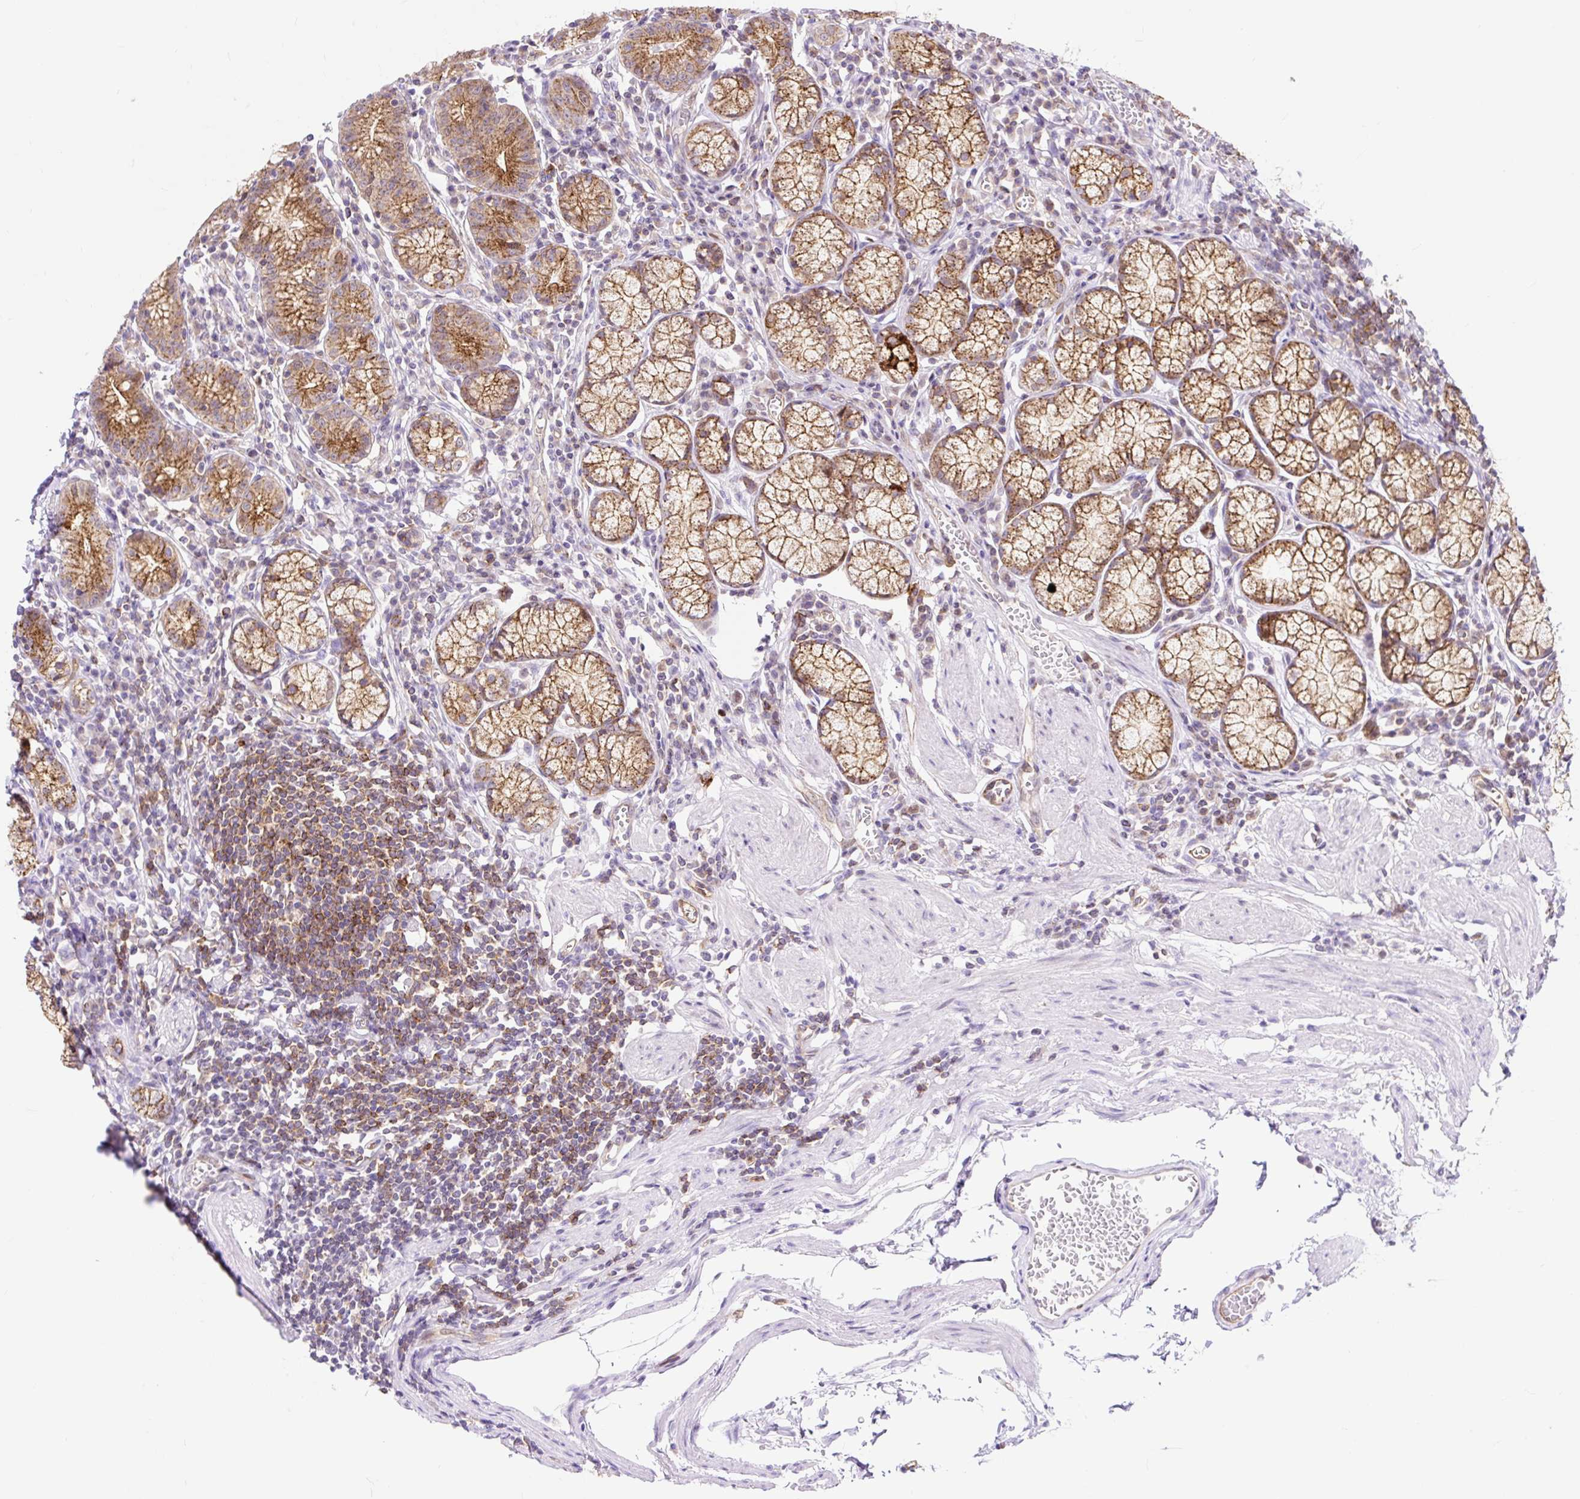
{"staining": {"intensity": "strong", "quantity": ">75%", "location": "cytoplasmic/membranous"}, "tissue": "stomach", "cell_type": "Glandular cells", "image_type": "normal", "snomed": [{"axis": "morphology", "description": "Normal tissue, NOS"}, {"axis": "topography", "description": "Stomach"}], "caption": "The histopathology image shows a brown stain indicating the presence of a protein in the cytoplasmic/membranous of glandular cells in stomach. (DAB IHC, brown staining for protein, blue staining for nuclei).", "gene": "HIP1R", "patient": {"sex": "male", "age": 55}}